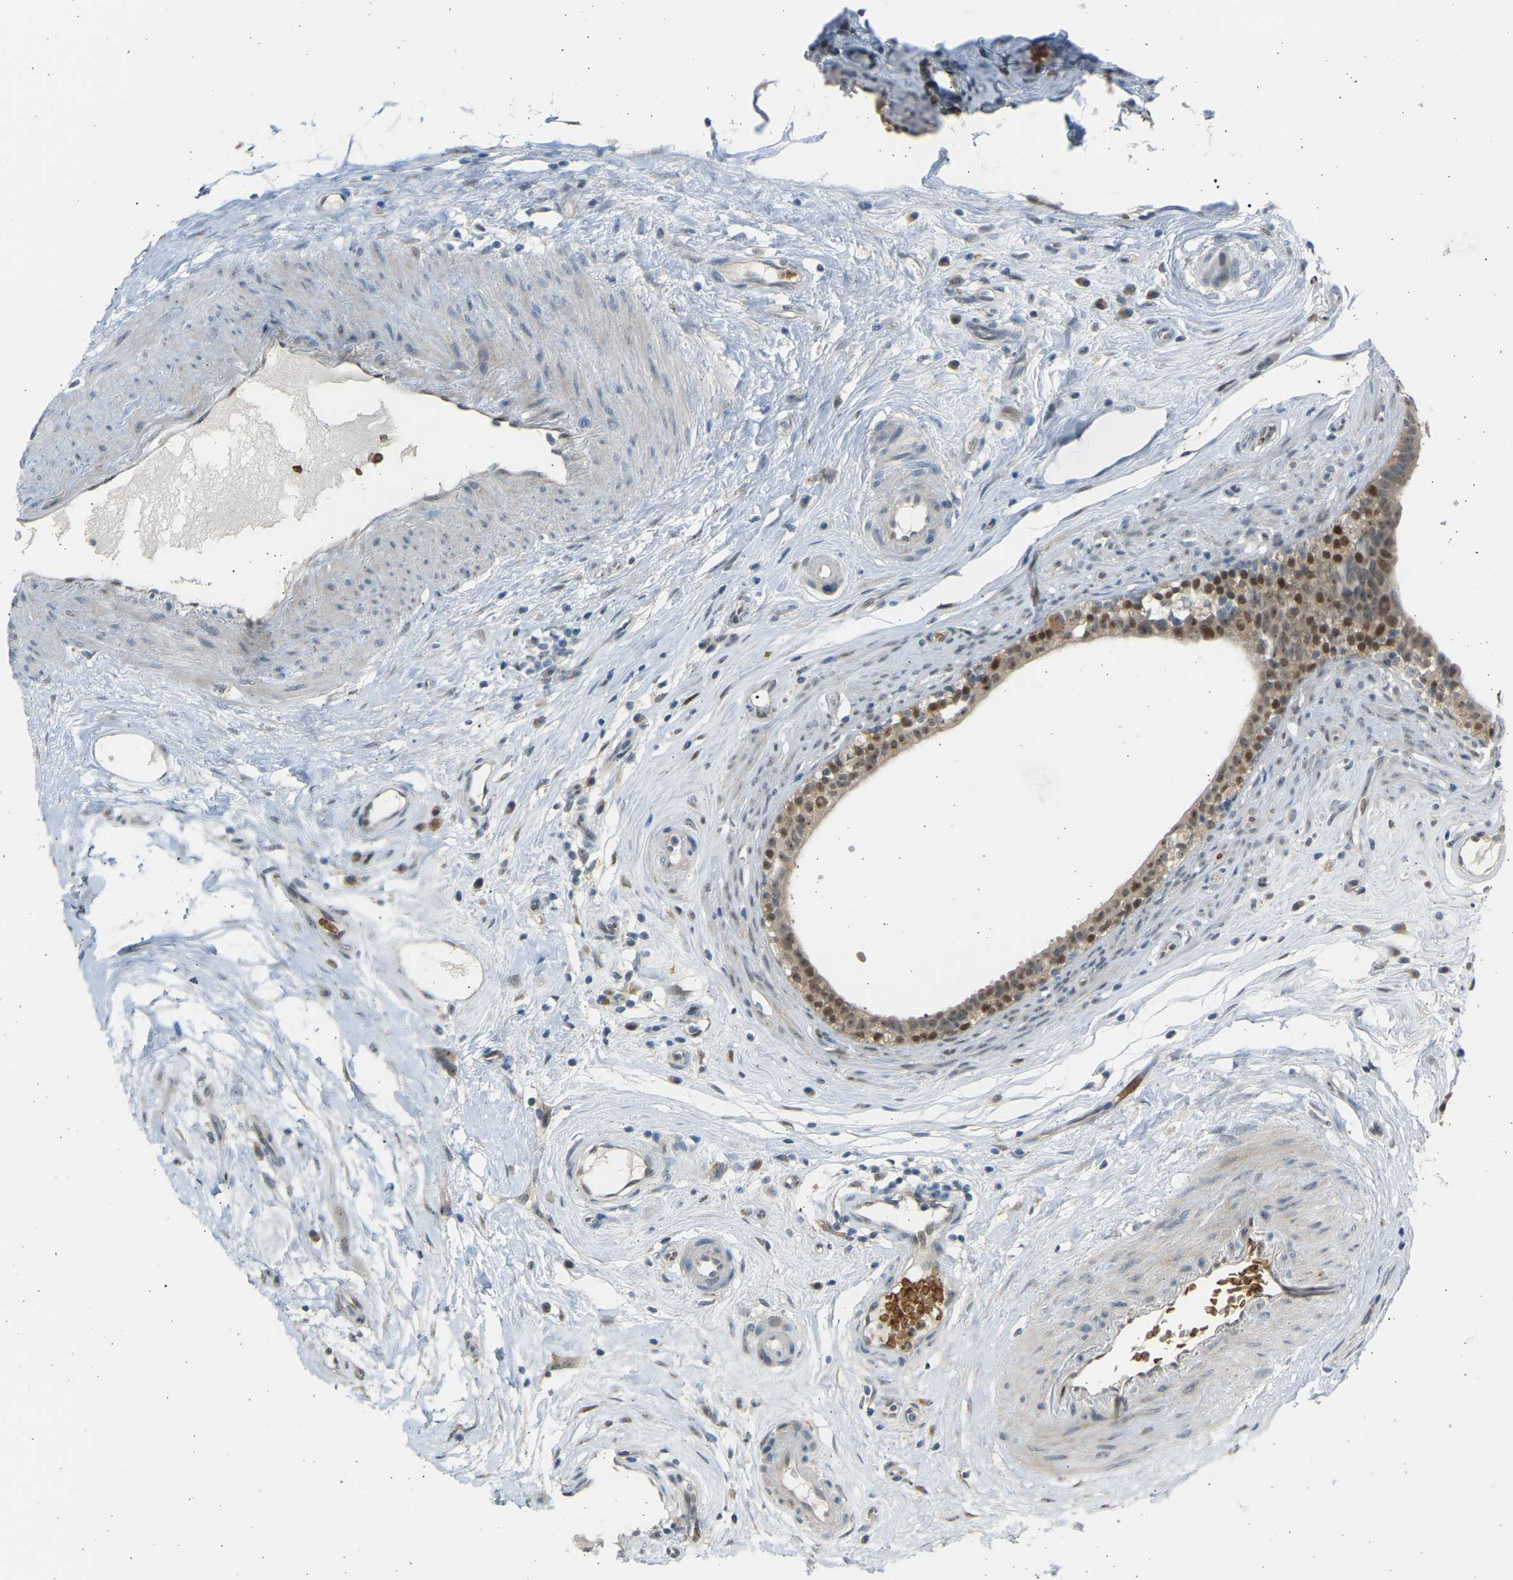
{"staining": {"intensity": "moderate", "quantity": "25%-75%", "location": "cytoplasmic/membranous,nuclear"}, "tissue": "epididymis", "cell_type": "Glandular cells", "image_type": "normal", "snomed": [{"axis": "morphology", "description": "Normal tissue, NOS"}, {"axis": "morphology", "description": "Inflammation, NOS"}, {"axis": "topography", "description": "Epididymis"}], "caption": "Benign epididymis reveals moderate cytoplasmic/membranous,nuclear staining in about 25%-75% of glandular cells, visualized by immunohistochemistry.", "gene": "BIRC2", "patient": {"sex": "male", "age": 84}}